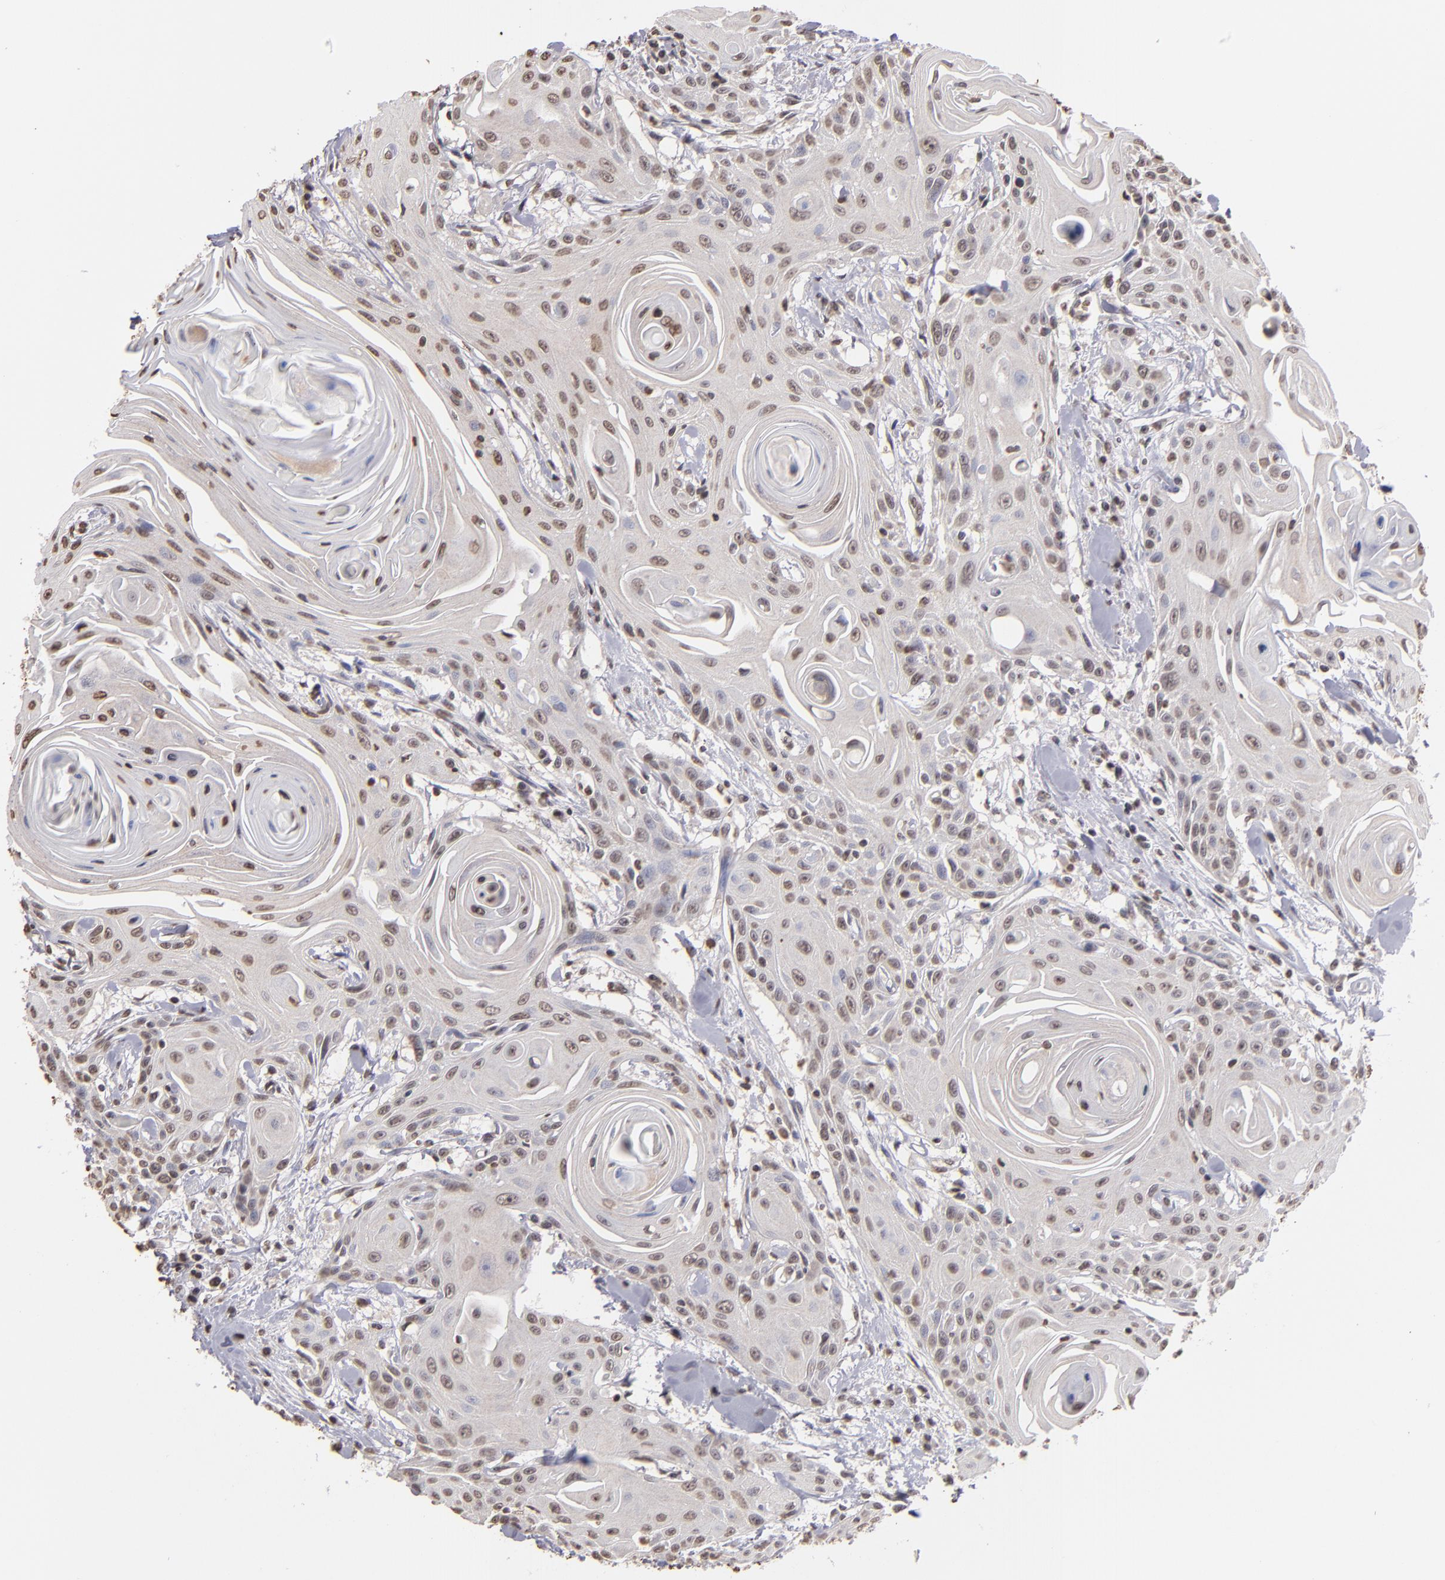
{"staining": {"intensity": "weak", "quantity": "<25%", "location": "nuclear"}, "tissue": "head and neck cancer", "cell_type": "Tumor cells", "image_type": "cancer", "snomed": [{"axis": "morphology", "description": "Squamous cell carcinoma, NOS"}, {"axis": "morphology", "description": "Squamous cell carcinoma, metastatic, NOS"}, {"axis": "topography", "description": "Lymph node"}, {"axis": "topography", "description": "Salivary gland"}, {"axis": "topography", "description": "Head-Neck"}], "caption": "There is no significant positivity in tumor cells of squamous cell carcinoma (head and neck).", "gene": "LBX1", "patient": {"sex": "female", "age": 74}}